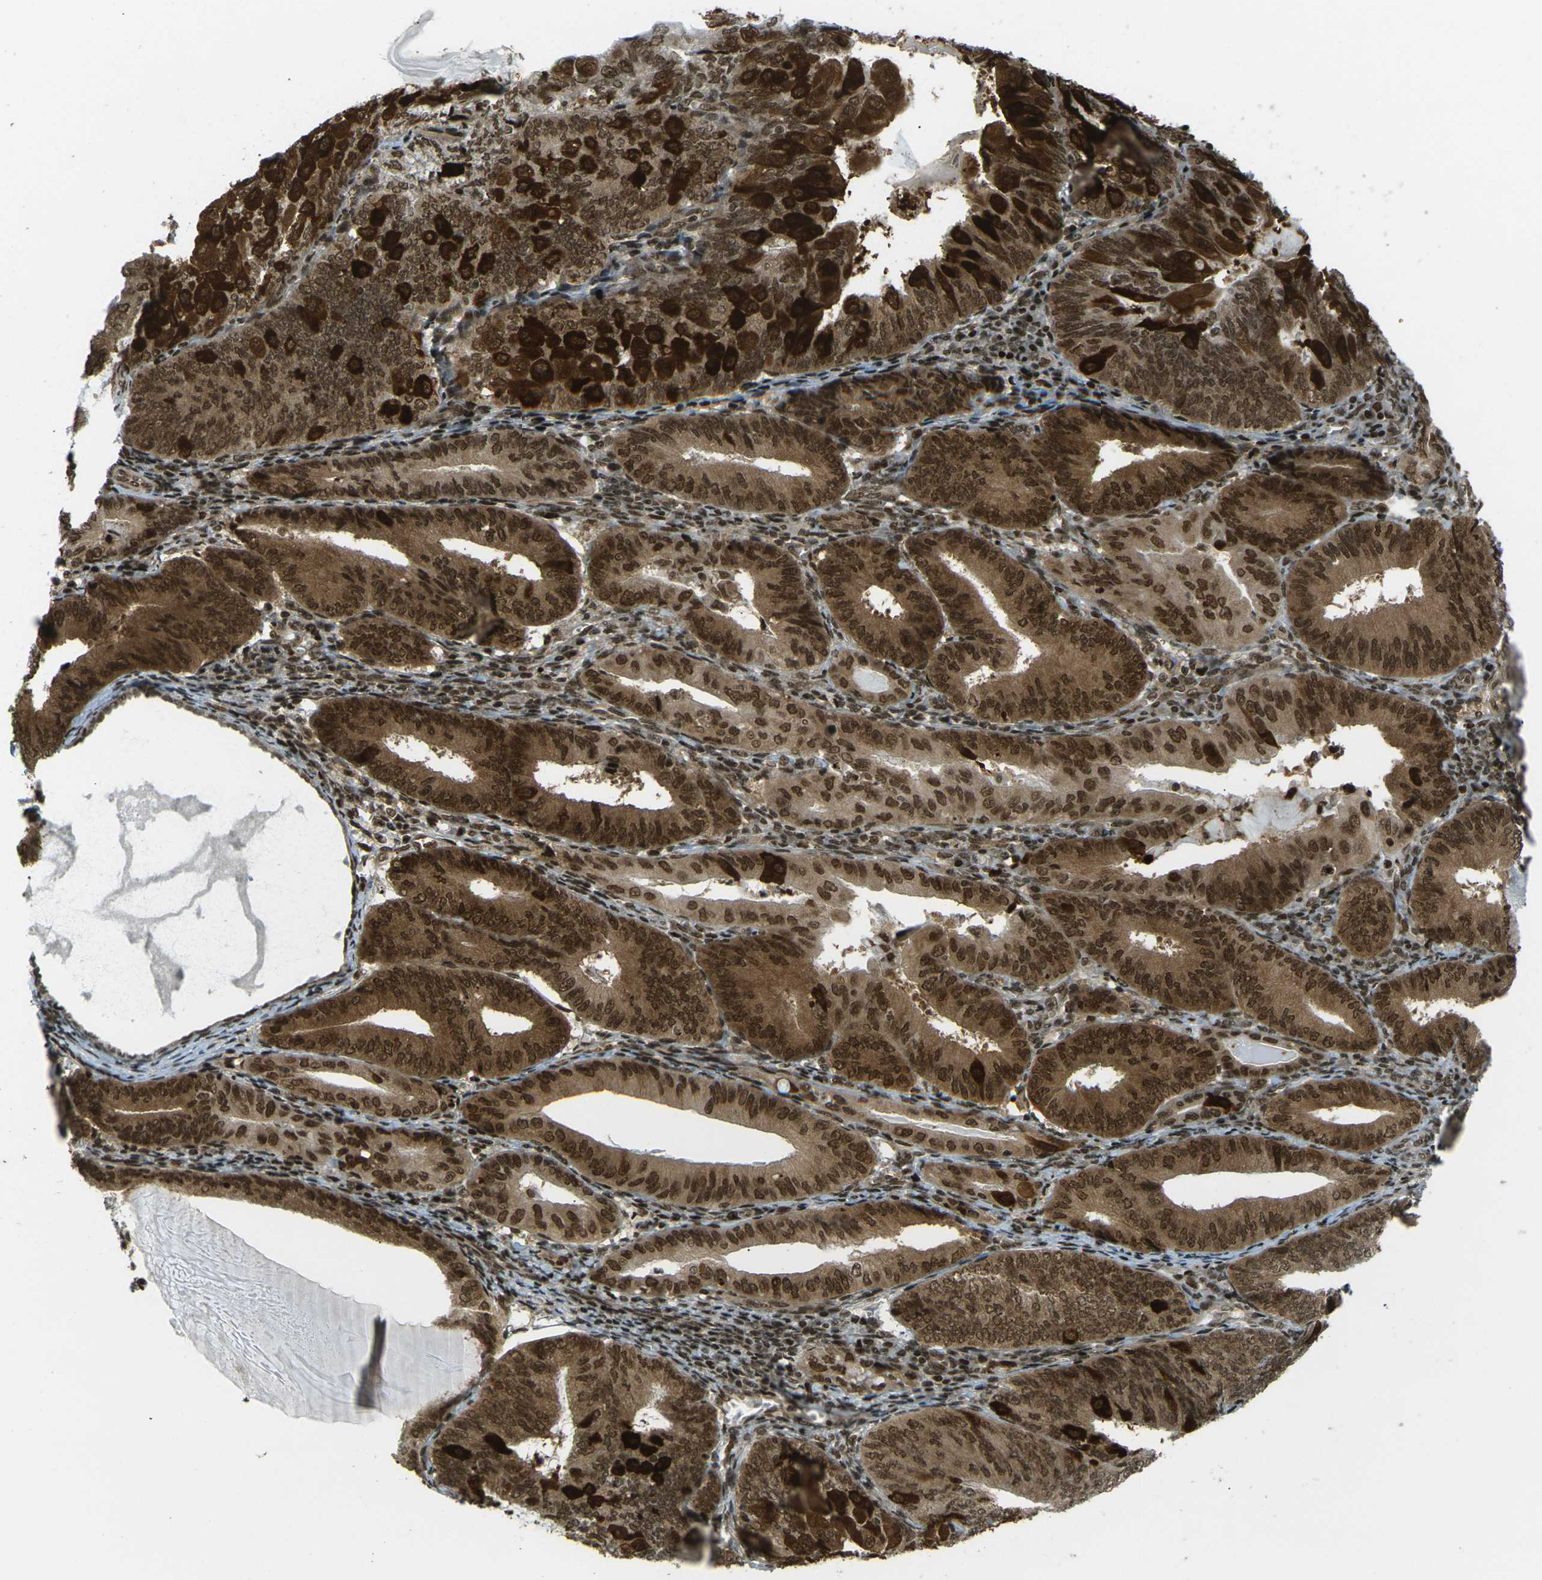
{"staining": {"intensity": "strong", "quantity": ">75%", "location": "cytoplasmic/membranous,nuclear"}, "tissue": "endometrial cancer", "cell_type": "Tumor cells", "image_type": "cancer", "snomed": [{"axis": "morphology", "description": "Adenocarcinoma, NOS"}, {"axis": "topography", "description": "Endometrium"}], "caption": "Immunohistochemistry photomicrograph of neoplastic tissue: endometrial cancer (adenocarcinoma) stained using immunohistochemistry (IHC) displays high levels of strong protein expression localized specifically in the cytoplasmic/membranous and nuclear of tumor cells, appearing as a cytoplasmic/membranous and nuclear brown color.", "gene": "RUVBL2", "patient": {"sex": "female", "age": 81}}